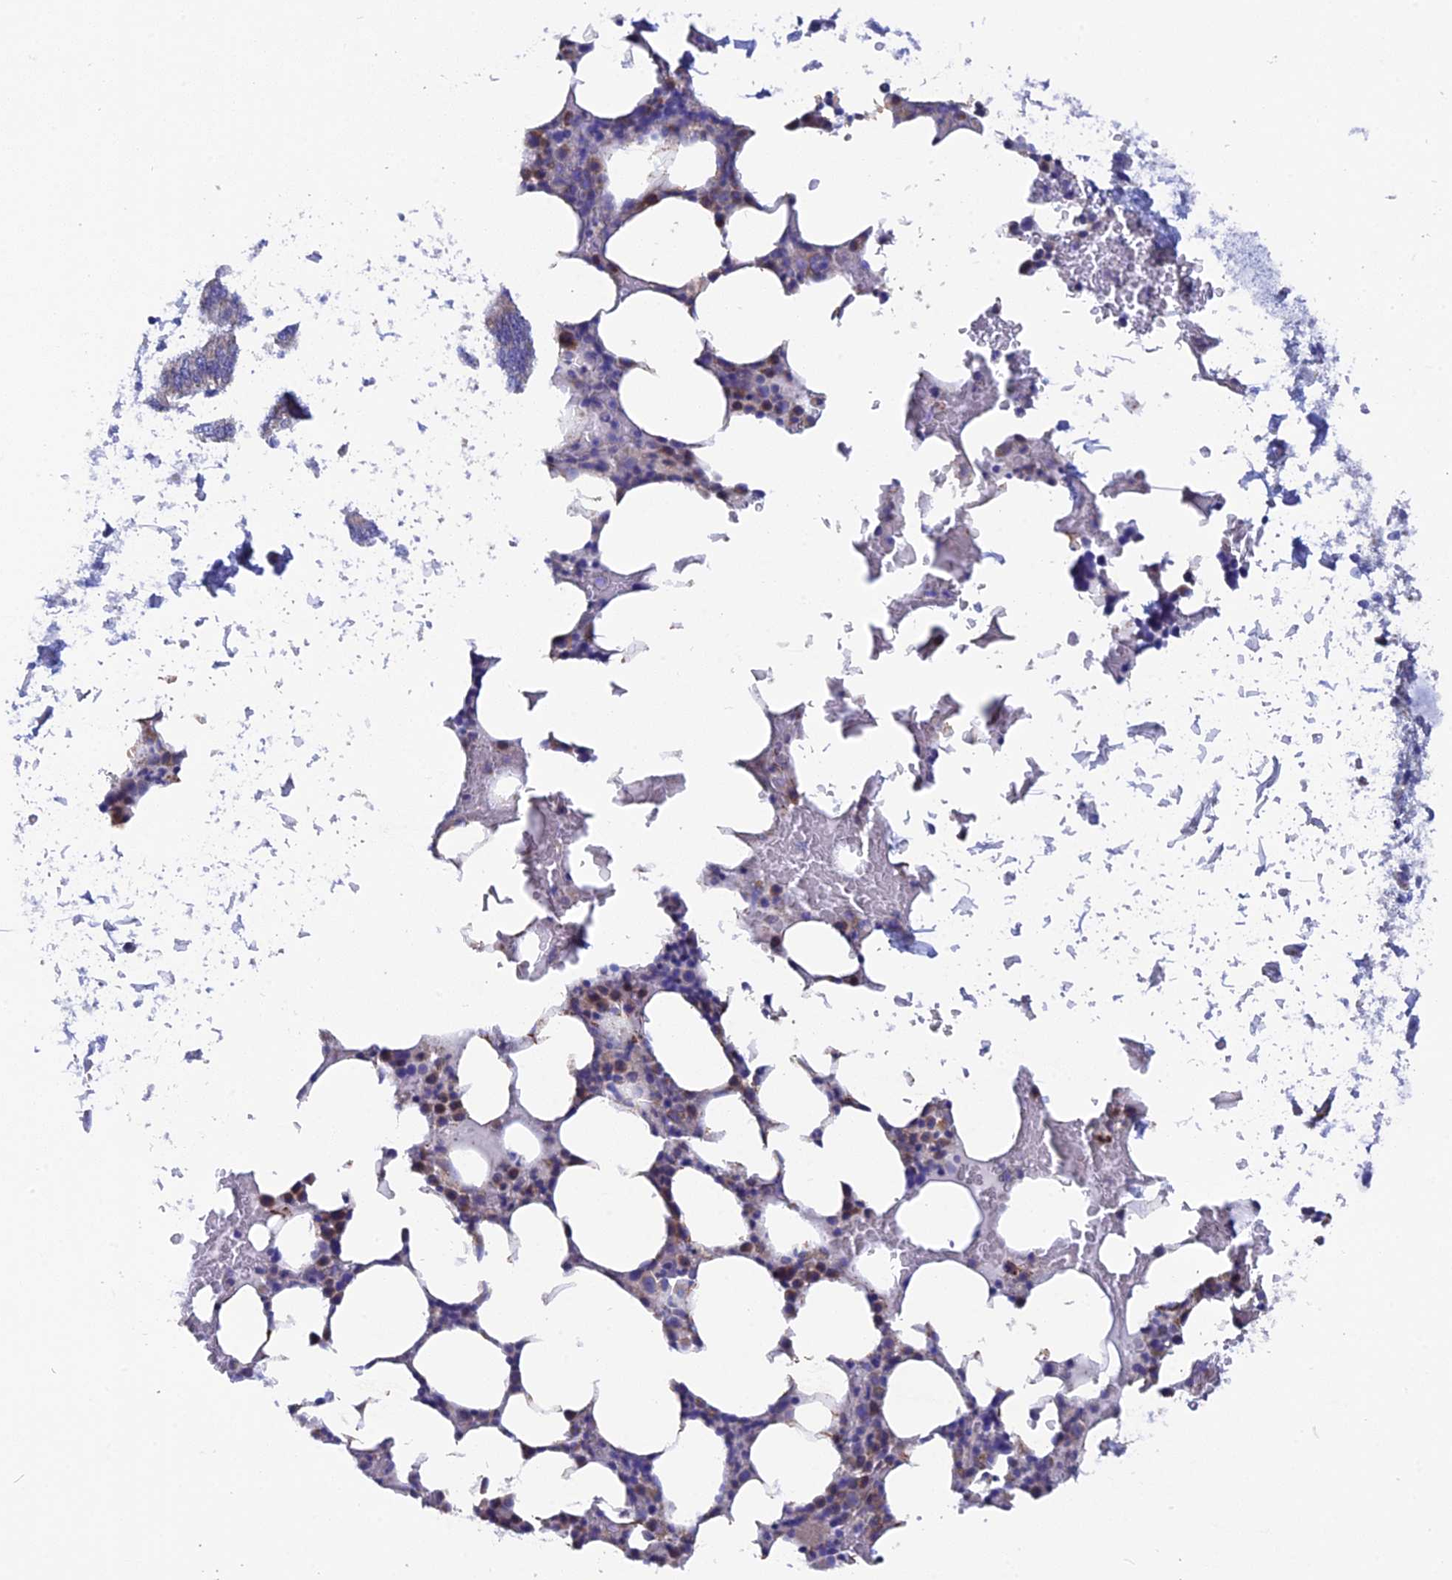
{"staining": {"intensity": "weak", "quantity": "25%-75%", "location": "cytoplasmic/membranous"}, "tissue": "bone marrow", "cell_type": "Hematopoietic cells", "image_type": "normal", "snomed": [{"axis": "morphology", "description": "Normal tissue, NOS"}, {"axis": "topography", "description": "Bone marrow"}], "caption": "Bone marrow was stained to show a protein in brown. There is low levels of weak cytoplasmic/membranous positivity in approximately 25%-75% of hematopoietic cells. (Stains: DAB in brown, nuclei in blue, Microscopy: brightfield microscopy at high magnification).", "gene": "AK4P3", "patient": {"sex": "male", "age": 78}}